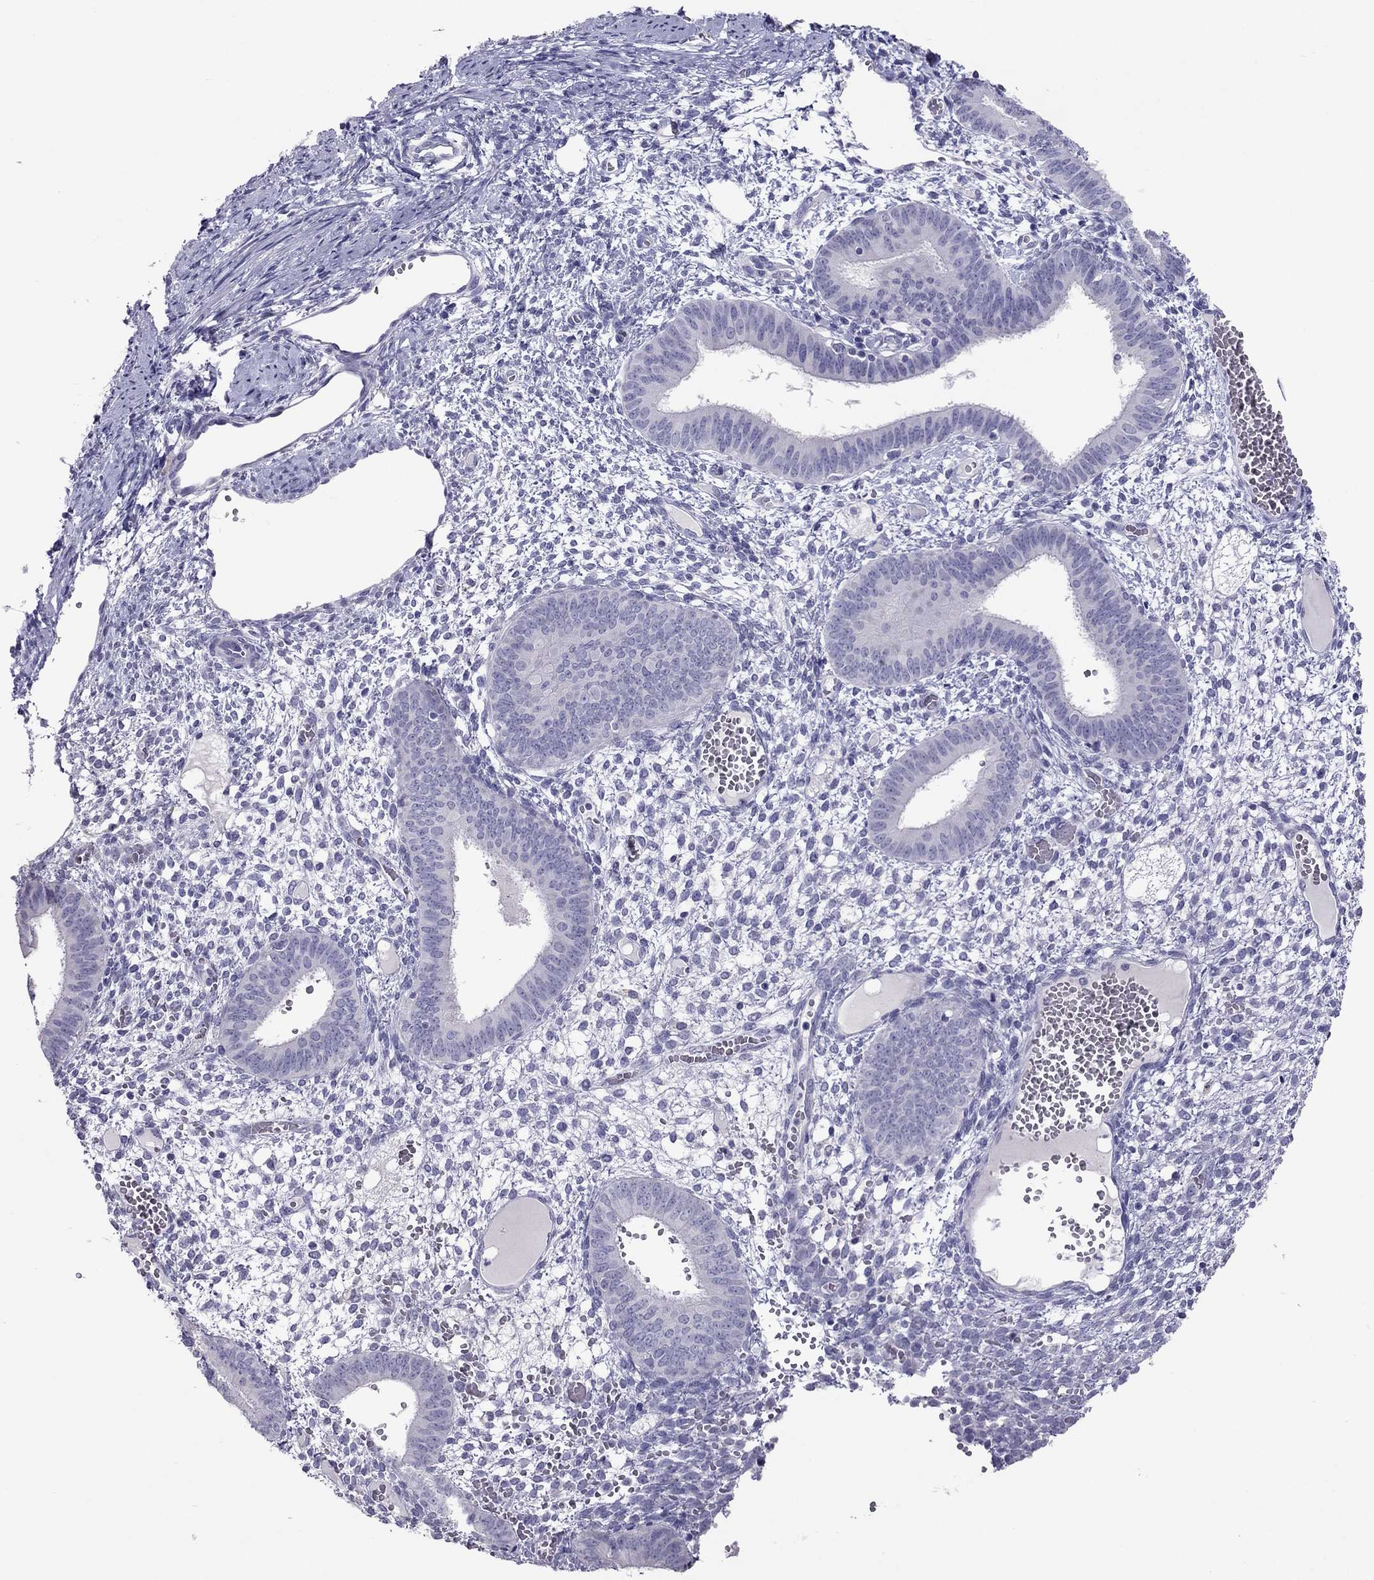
{"staining": {"intensity": "negative", "quantity": "none", "location": "none"}, "tissue": "endometrium", "cell_type": "Cells in endometrial stroma", "image_type": "normal", "snomed": [{"axis": "morphology", "description": "Normal tissue, NOS"}, {"axis": "topography", "description": "Endometrium"}], "caption": "Cells in endometrial stroma are negative for protein expression in normal human endometrium. (Stains: DAB IHC with hematoxylin counter stain, Microscopy: brightfield microscopy at high magnification).", "gene": "RGS8", "patient": {"sex": "female", "age": 42}}